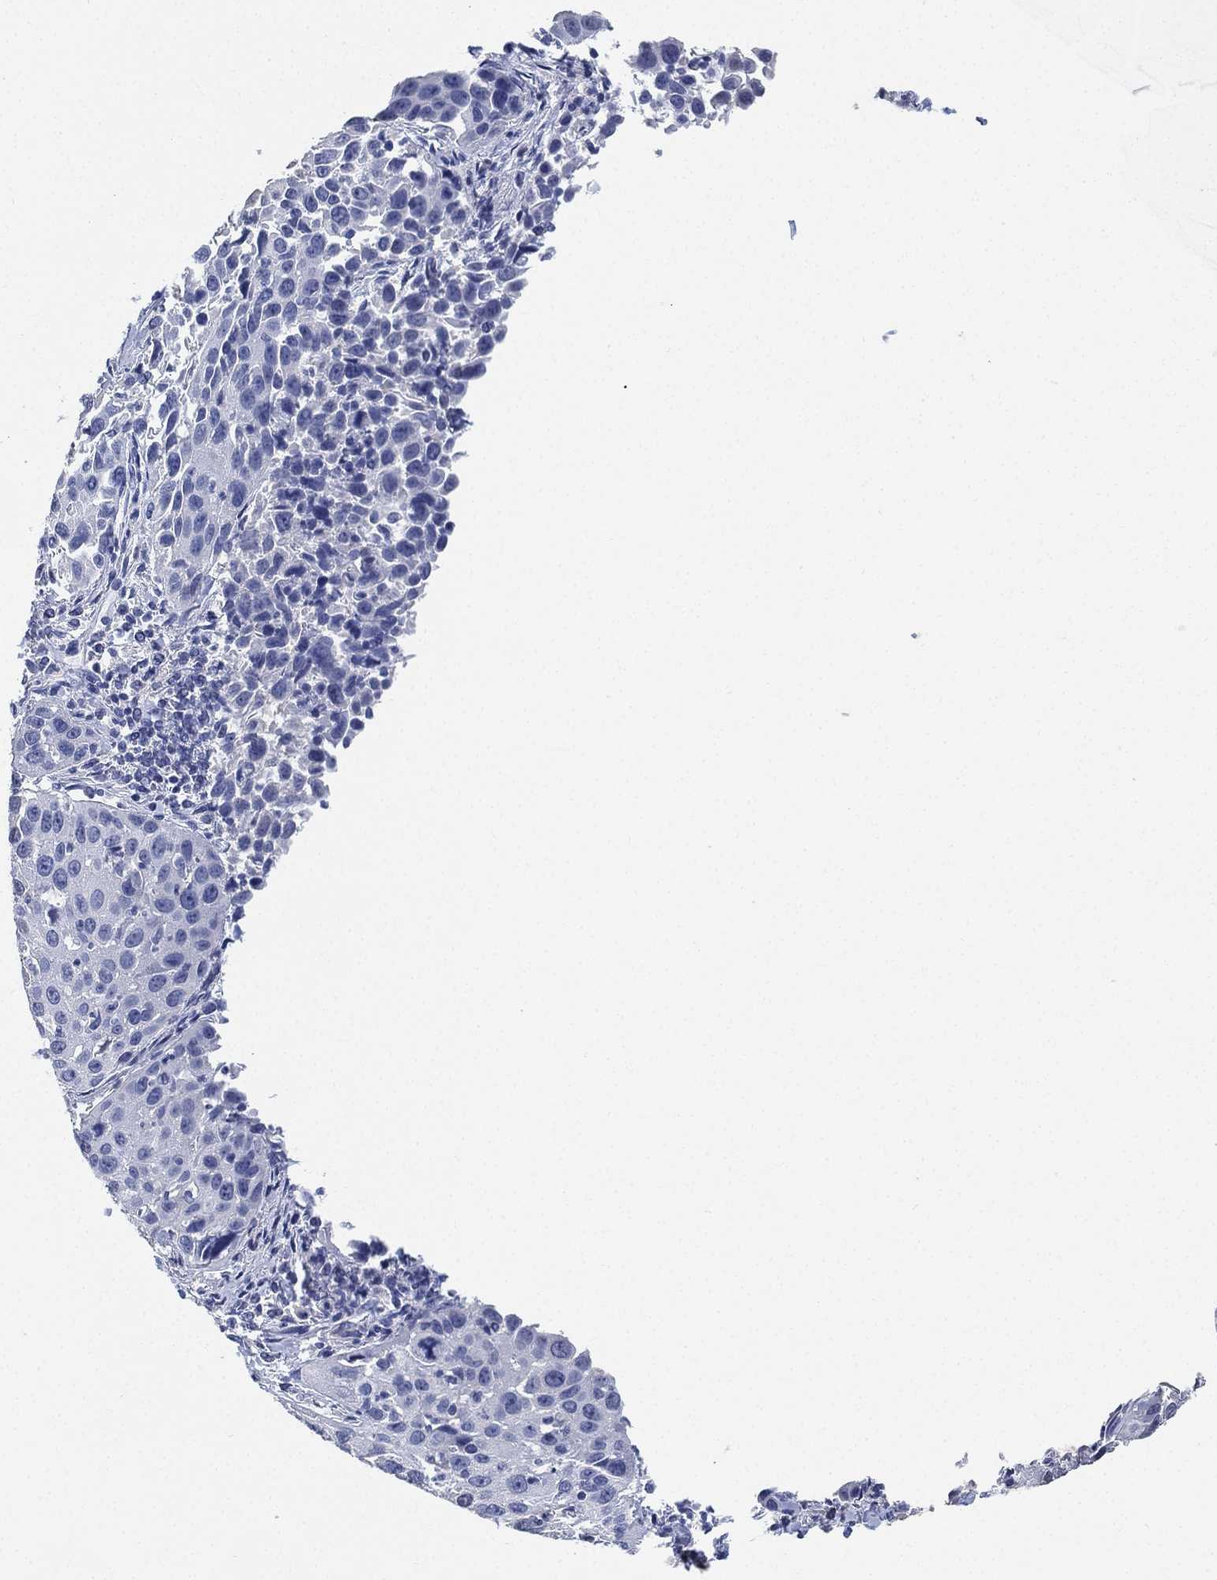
{"staining": {"intensity": "negative", "quantity": "none", "location": "none"}, "tissue": "cervical cancer", "cell_type": "Tumor cells", "image_type": "cancer", "snomed": [{"axis": "morphology", "description": "Squamous cell carcinoma, NOS"}, {"axis": "topography", "description": "Cervix"}], "caption": "IHC image of neoplastic tissue: squamous cell carcinoma (cervical) stained with DAB reveals no significant protein positivity in tumor cells. (DAB immunohistochemistry (IHC) with hematoxylin counter stain).", "gene": "IYD", "patient": {"sex": "female", "age": 26}}